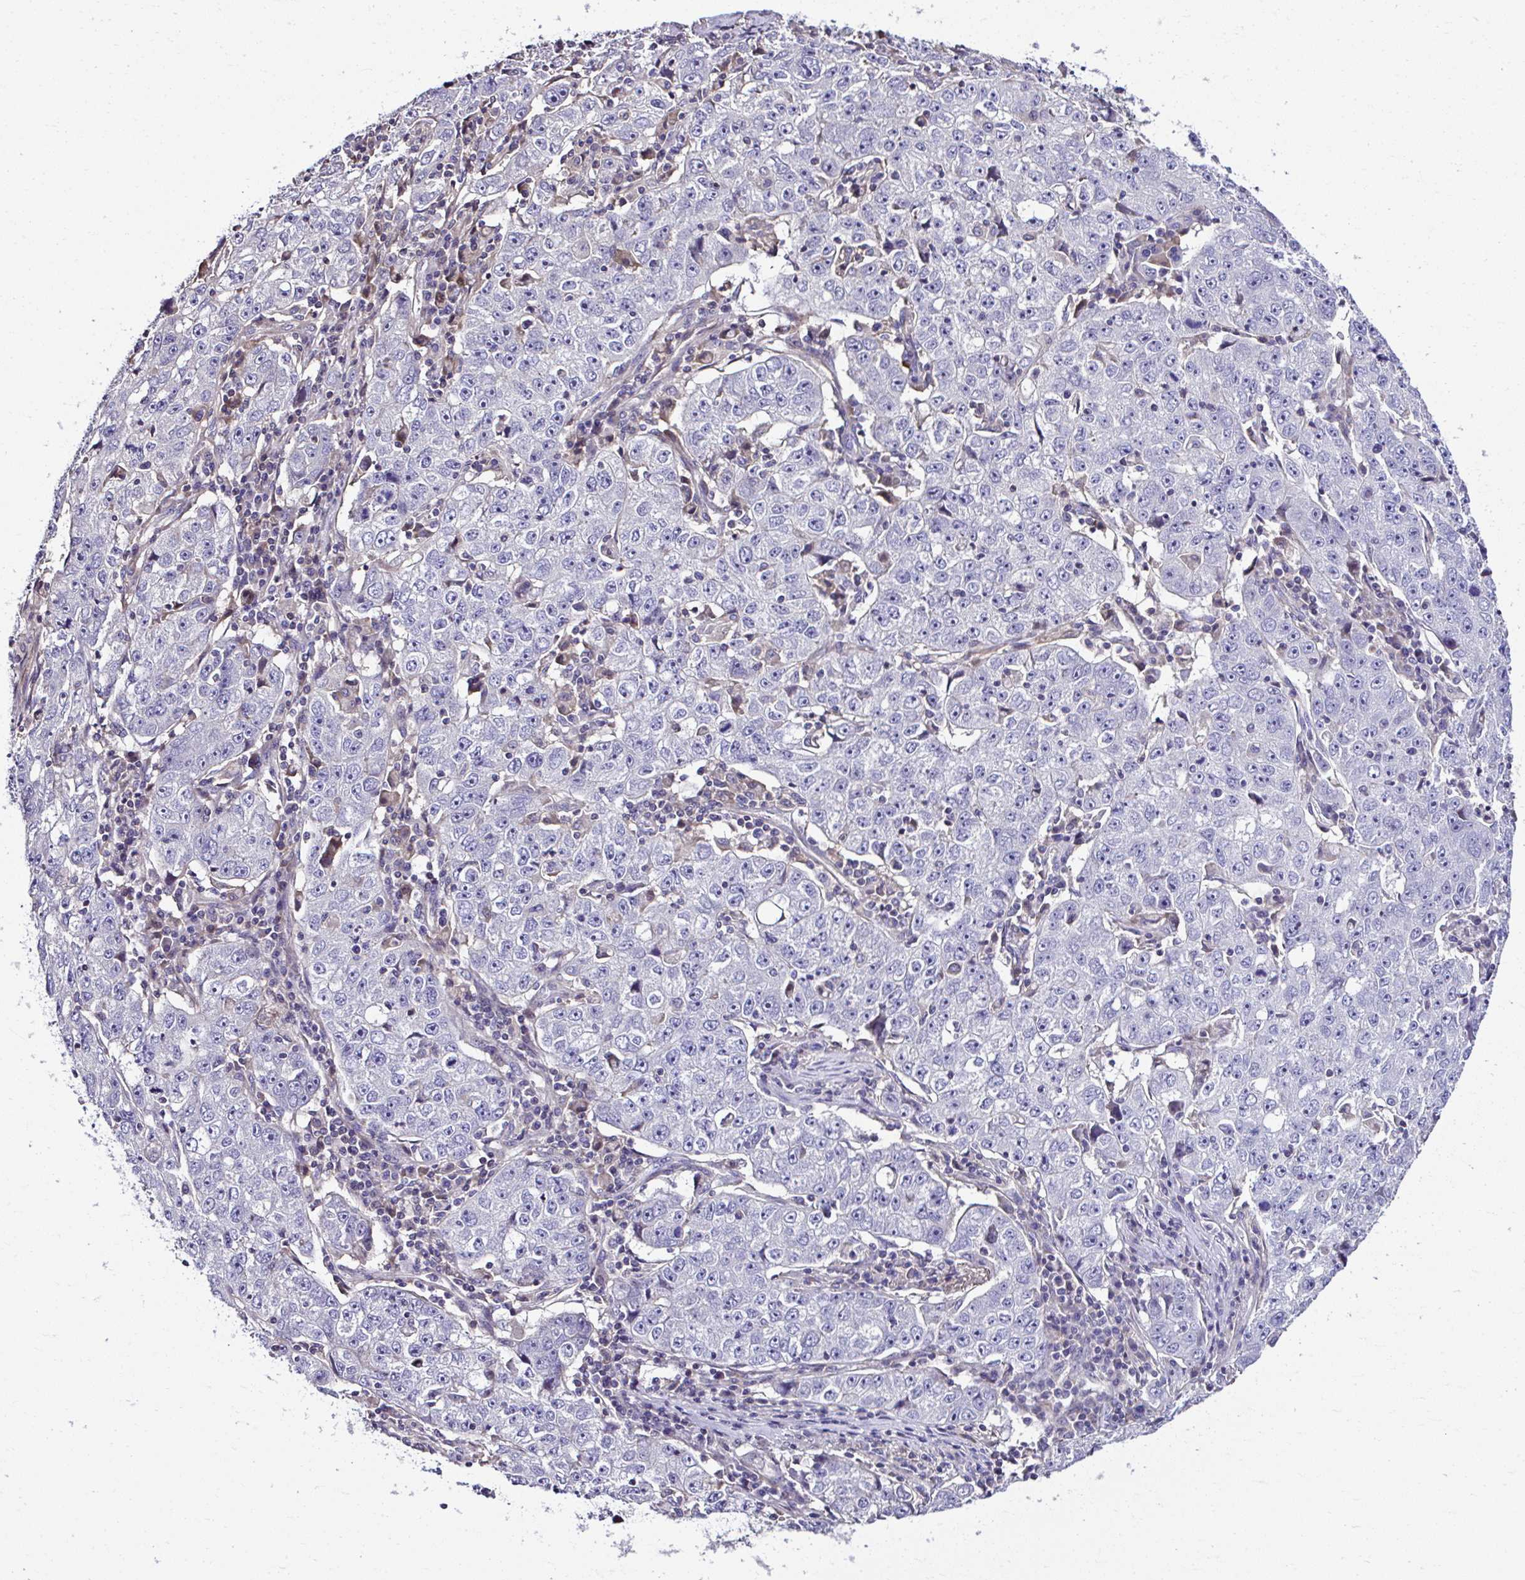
{"staining": {"intensity": "negative", "quantity": "none", "location": "none"}, "tissue": "lung cancer", "cell_type": "Tumor cells", "image_type": "cancer", "snomed": [{"axis": "morphology", "description": "Normal morphology"}, {"axis": "morphology", "description": "Adenocarcinoma, NOS"}, {"axis": "topography", "description": "Lymph node"}, {"axis": "topography", "description": "Lung"}], "caption": "Immunohistochemistry photomicrograph of lung cancer stained for a protein (brown), which exhibits no expression in tumor cells.", "gene": "CCDC85C", "patient": {"sex": "female", "age": 57}}